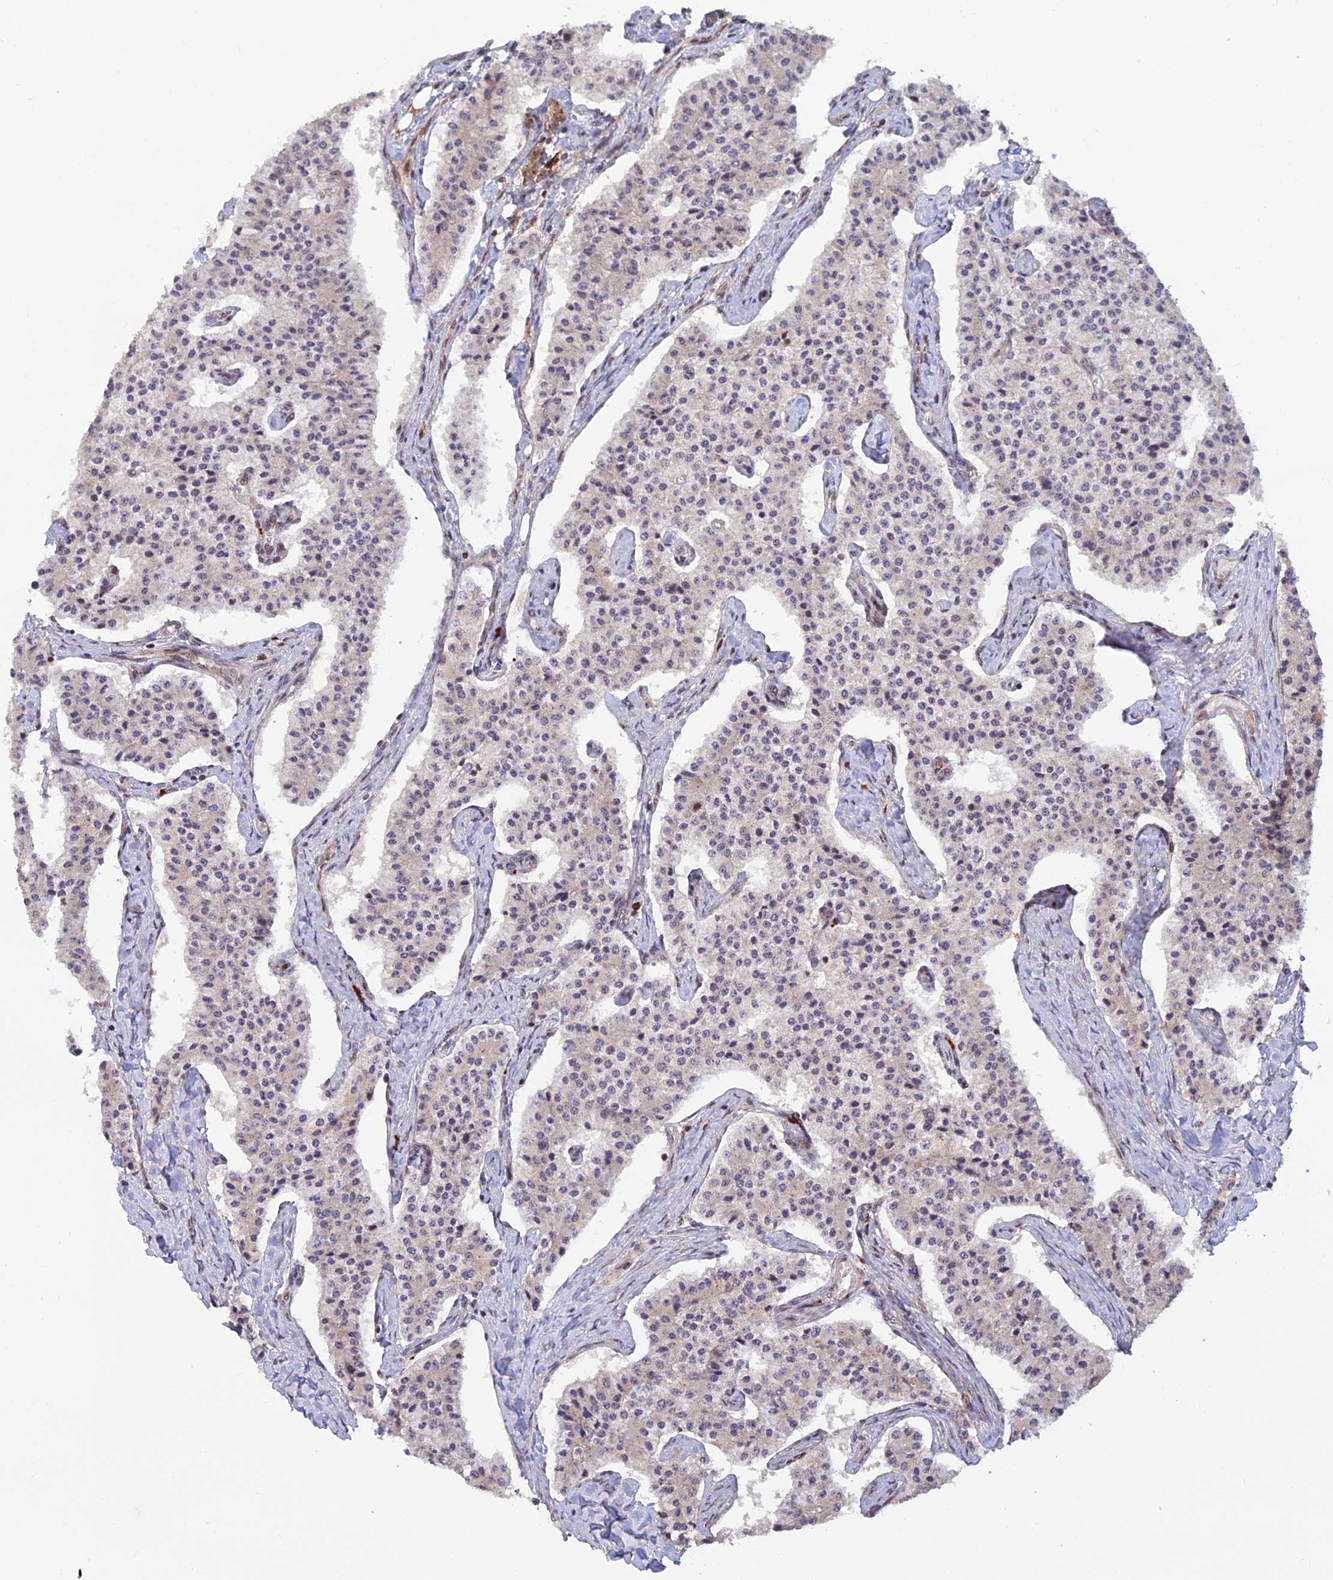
{"staining": {"intensity": "negative", "quantity": "none", "location": "none"}, "tissue": "carcinoid", "cell_type": "Tumor cells", "image_type": "cancer", "snomed": [{"axis": "morphology", "description": "Carcinoid, malignant, NOS"}, {"axis": "topography", "description": "Colon"}], "caption": "Immunohistochemistry (IHC) photomicrograph of neoplastic tissue: carcinoid (malignant) stained with DAB (3,3'-diaminobenzidine) demonstrates no significant protein staining in tumor cells.", "gene": "ZNF565", "patient": {"sex": "female", "age": 52}}